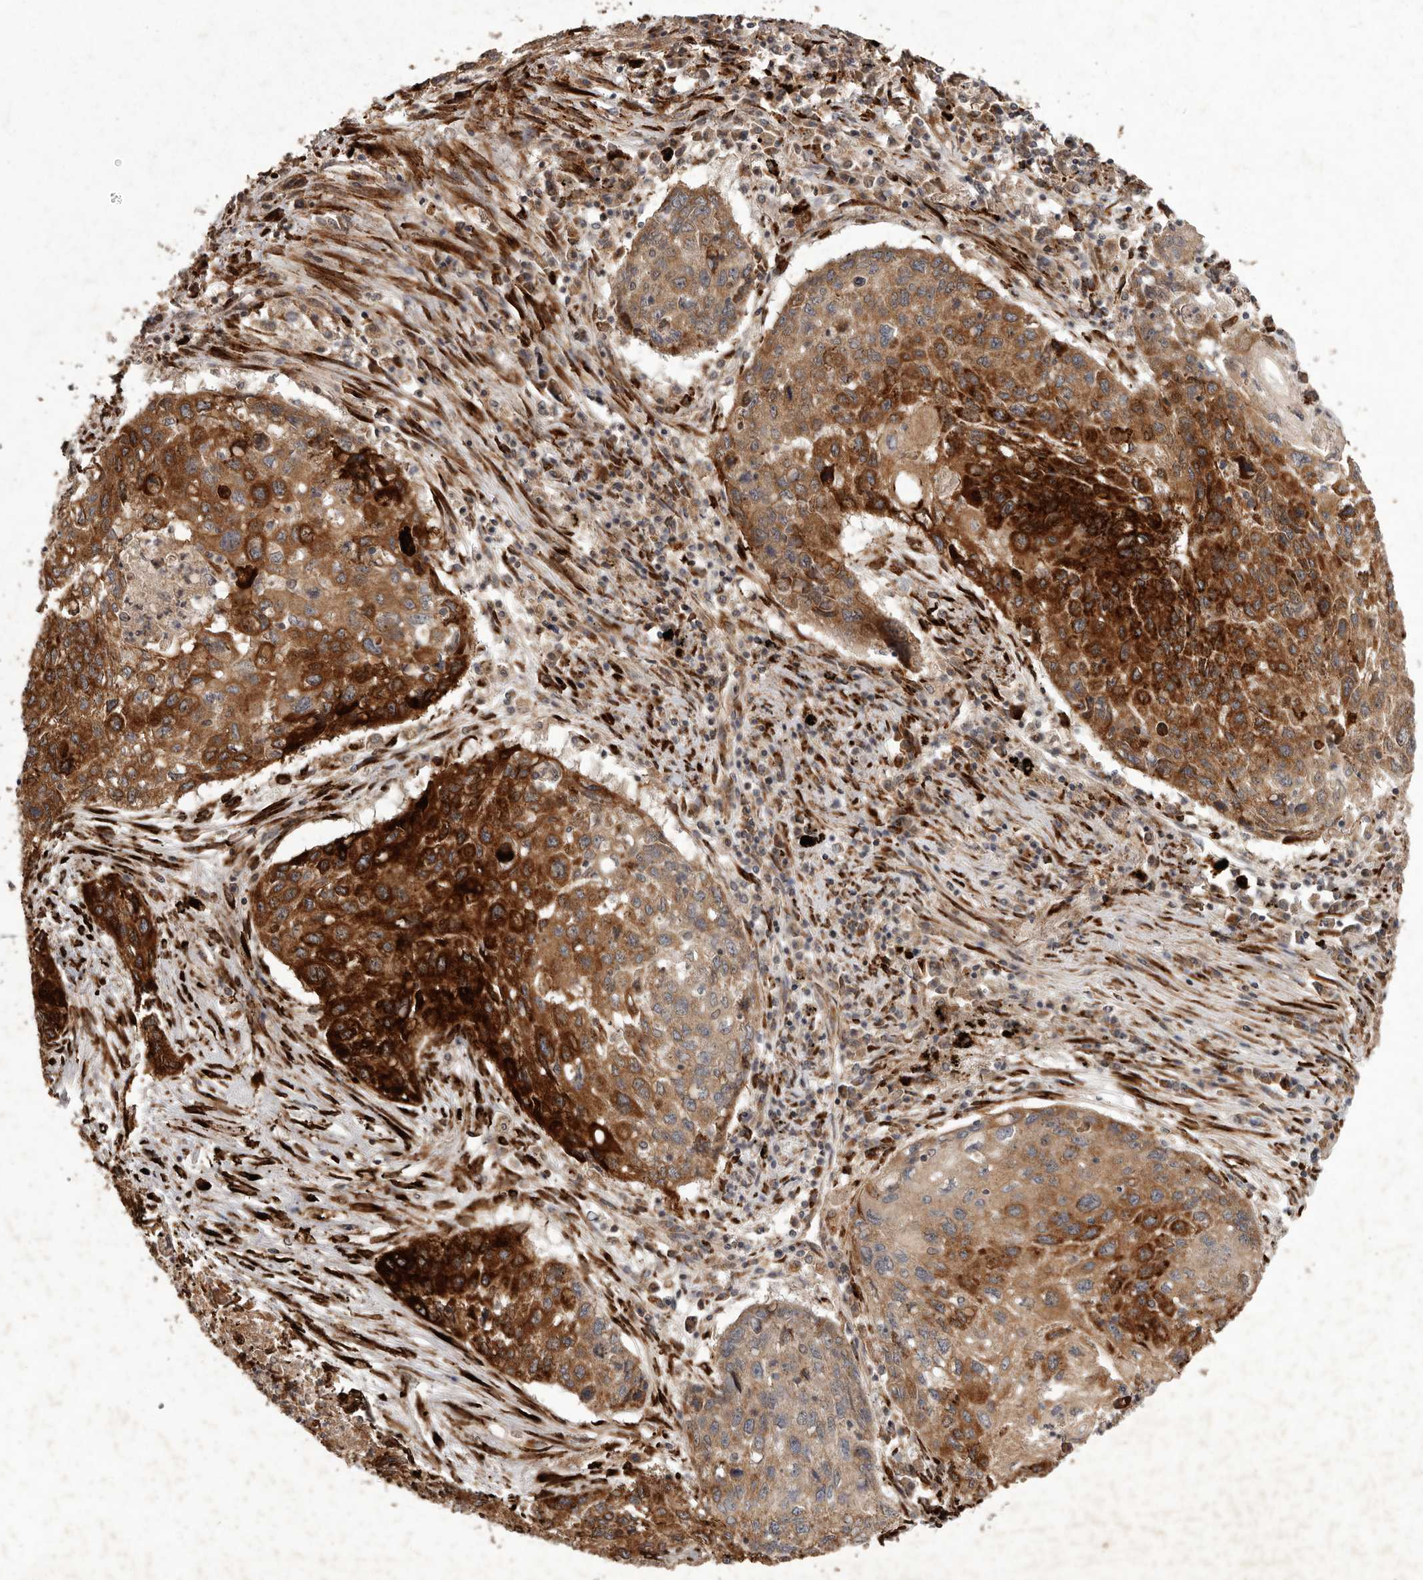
{"staining": {"intensity": "strong", "quantity": ">75%", "location": "cytoplasmic/membranous"}, "tissue": "lung cancer", "cell_type": "Tumor cells", "image_type": "cancer", "snomed": [{"axis": "morphology", "description": "Squamous cell carcinoma, NOS"}, {"axis": "topography", "description": "Lung"}], "caption": "An IHC image of tumor tissue is shown. Protein staining in brown labels strong cytoplasmic/membranous positivity in lung cancer within tumor cells.", "gene": "PLOD2", "patient": {"sex": "female", "age": 63}}